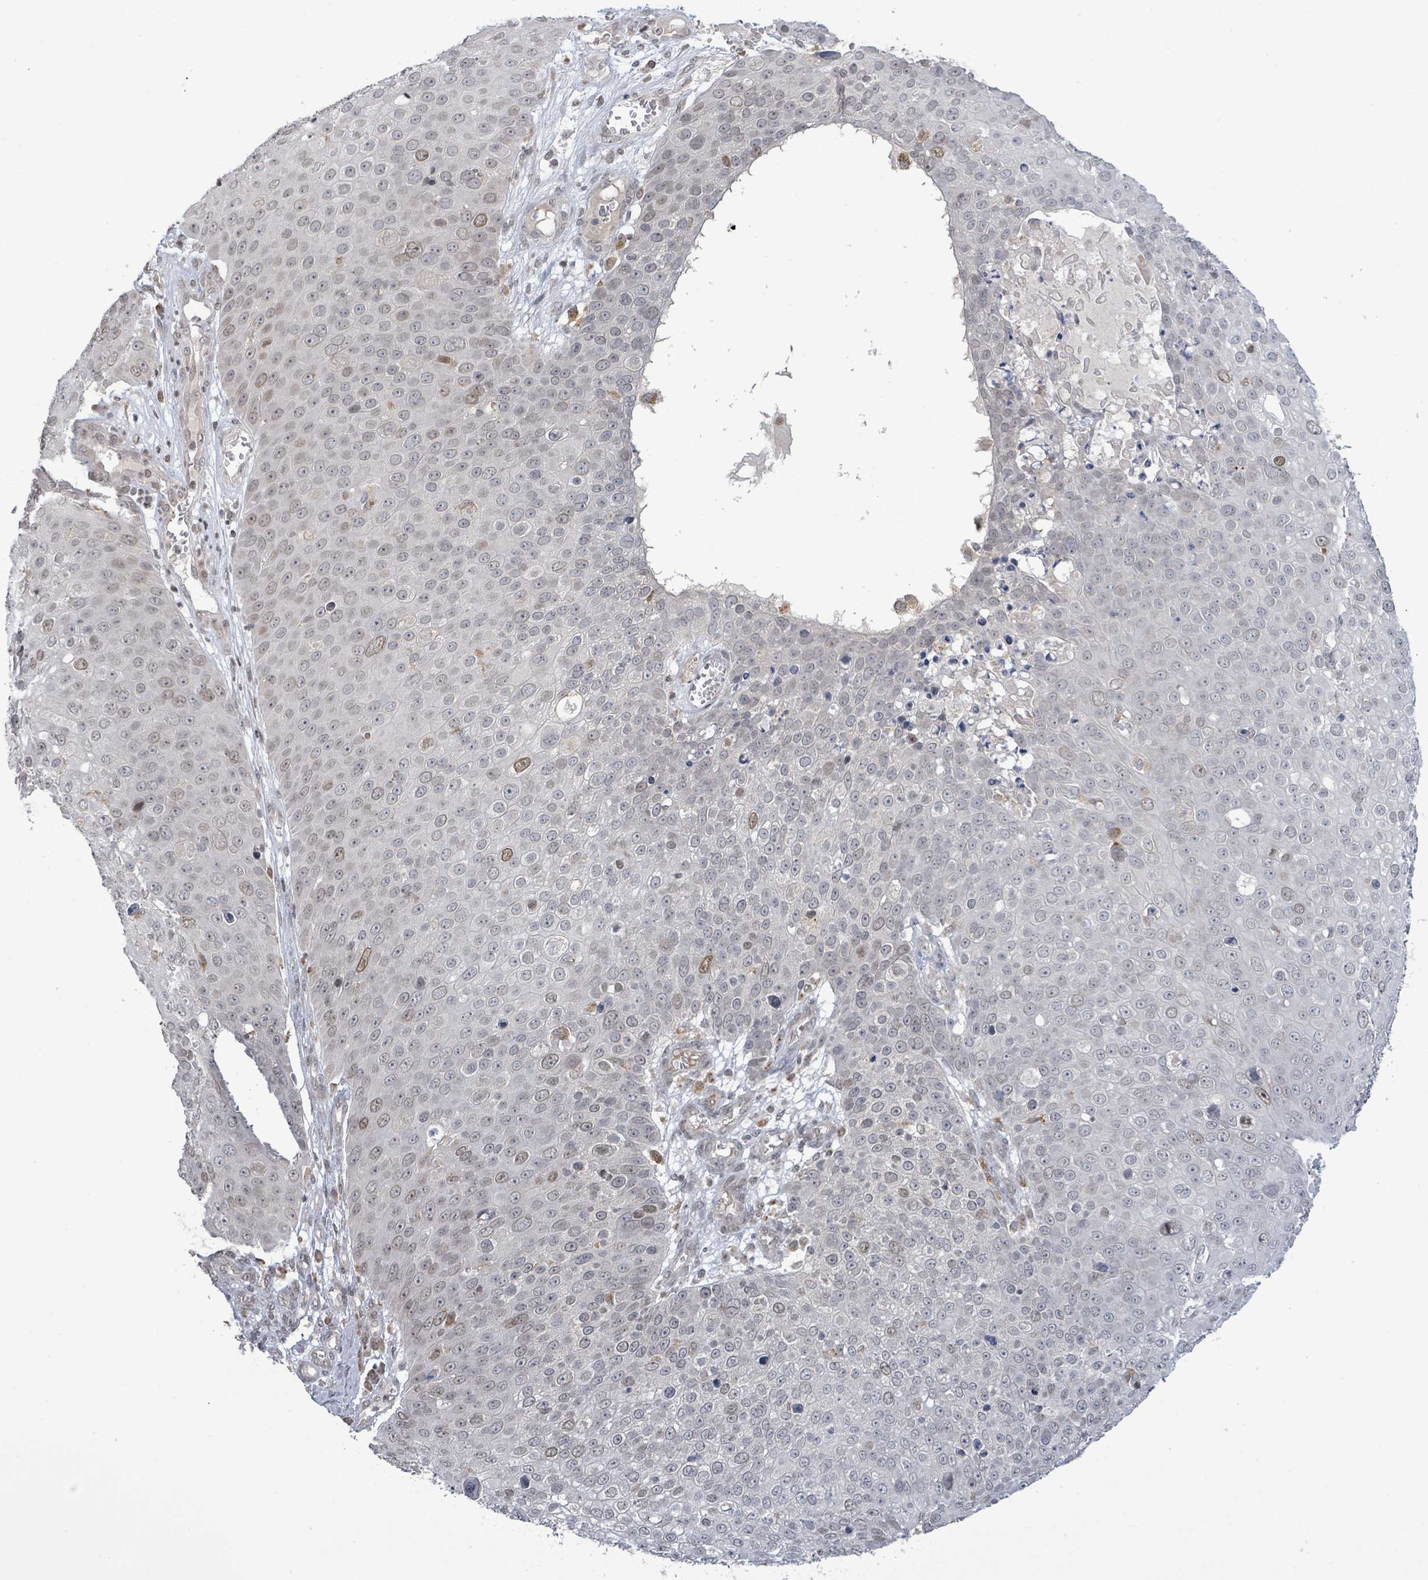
{"staining": {"intensity": "moderate", "quantity": "<25%", "location": "nuclear"}, "tissue": "skin cancer", "cell_type": "Tumor cells", "image_type": "cancer", "snomed": [{"axis": "morphology", "description": "Squamous cell carcinoma, NOS"}, {"axis": "topography", "description": "Skin"}], "caption": "A brown stain labels moderate nuclear expression of a protein in human squamous cell carcinoma (skin) tumor cells.", "gene": "SBF2", "patient": {"sex": "male", "age": 71}}